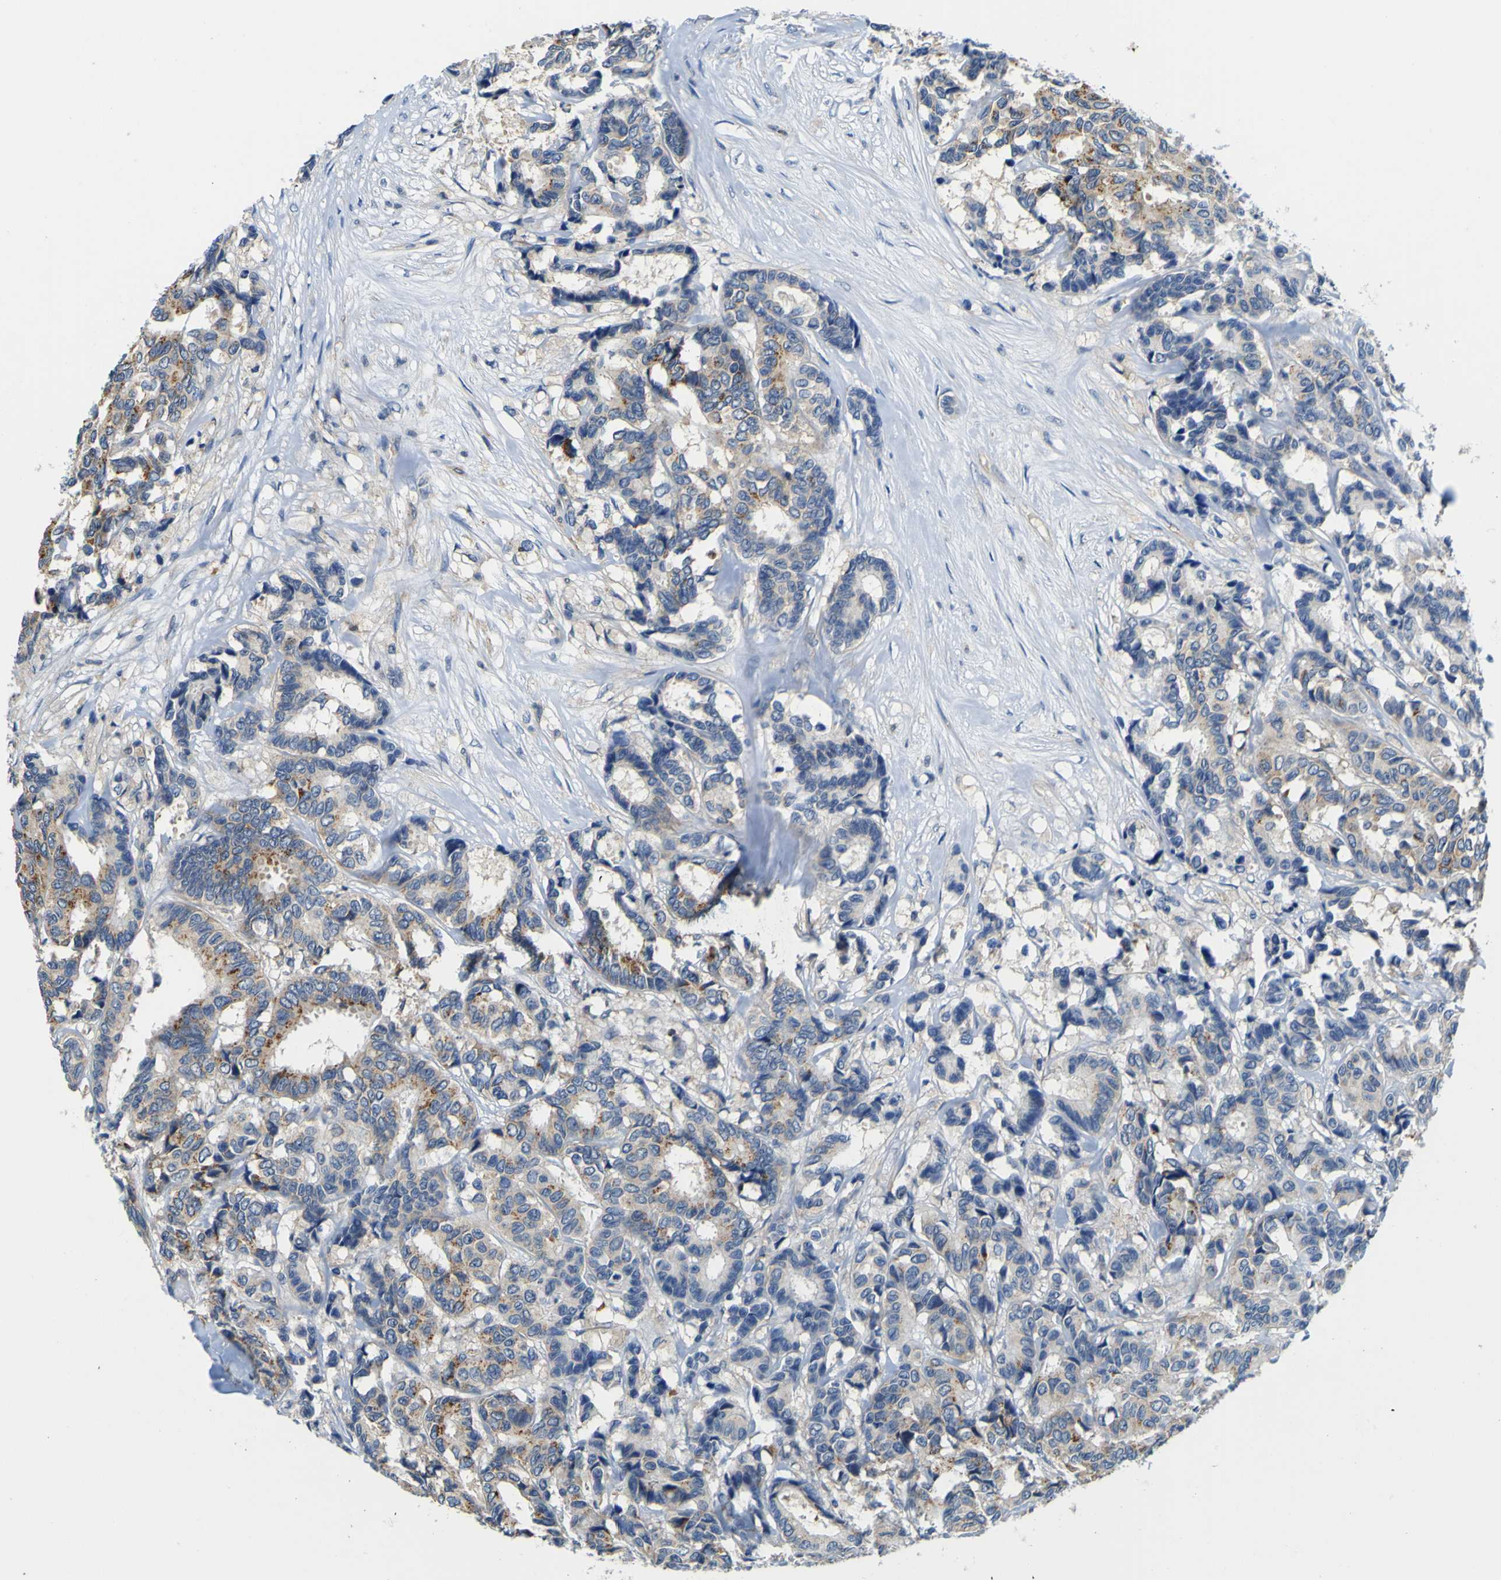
{"staining": {"intensity": "moderate", "quantity": ">75%", "location": "cytoplasmic/membranous"}, "tissue": "breast cancer", "cell_type": "Tumor cells", "image_type": "cancer", "snomed": [{"axis": "morphology", "description": "Duct carcinoma"}, {"axis": "topography", "description": "Breast"}], "caption": "The immunohistochemical stain shows moderate cytoplasmic/membranous staining in tumor cells of breast cancer tissue. (DAB = brown stain, brightfield microscopy at high magnification).", "gene": "TNIK", "patient": {"sex": "female", "age": 87}}